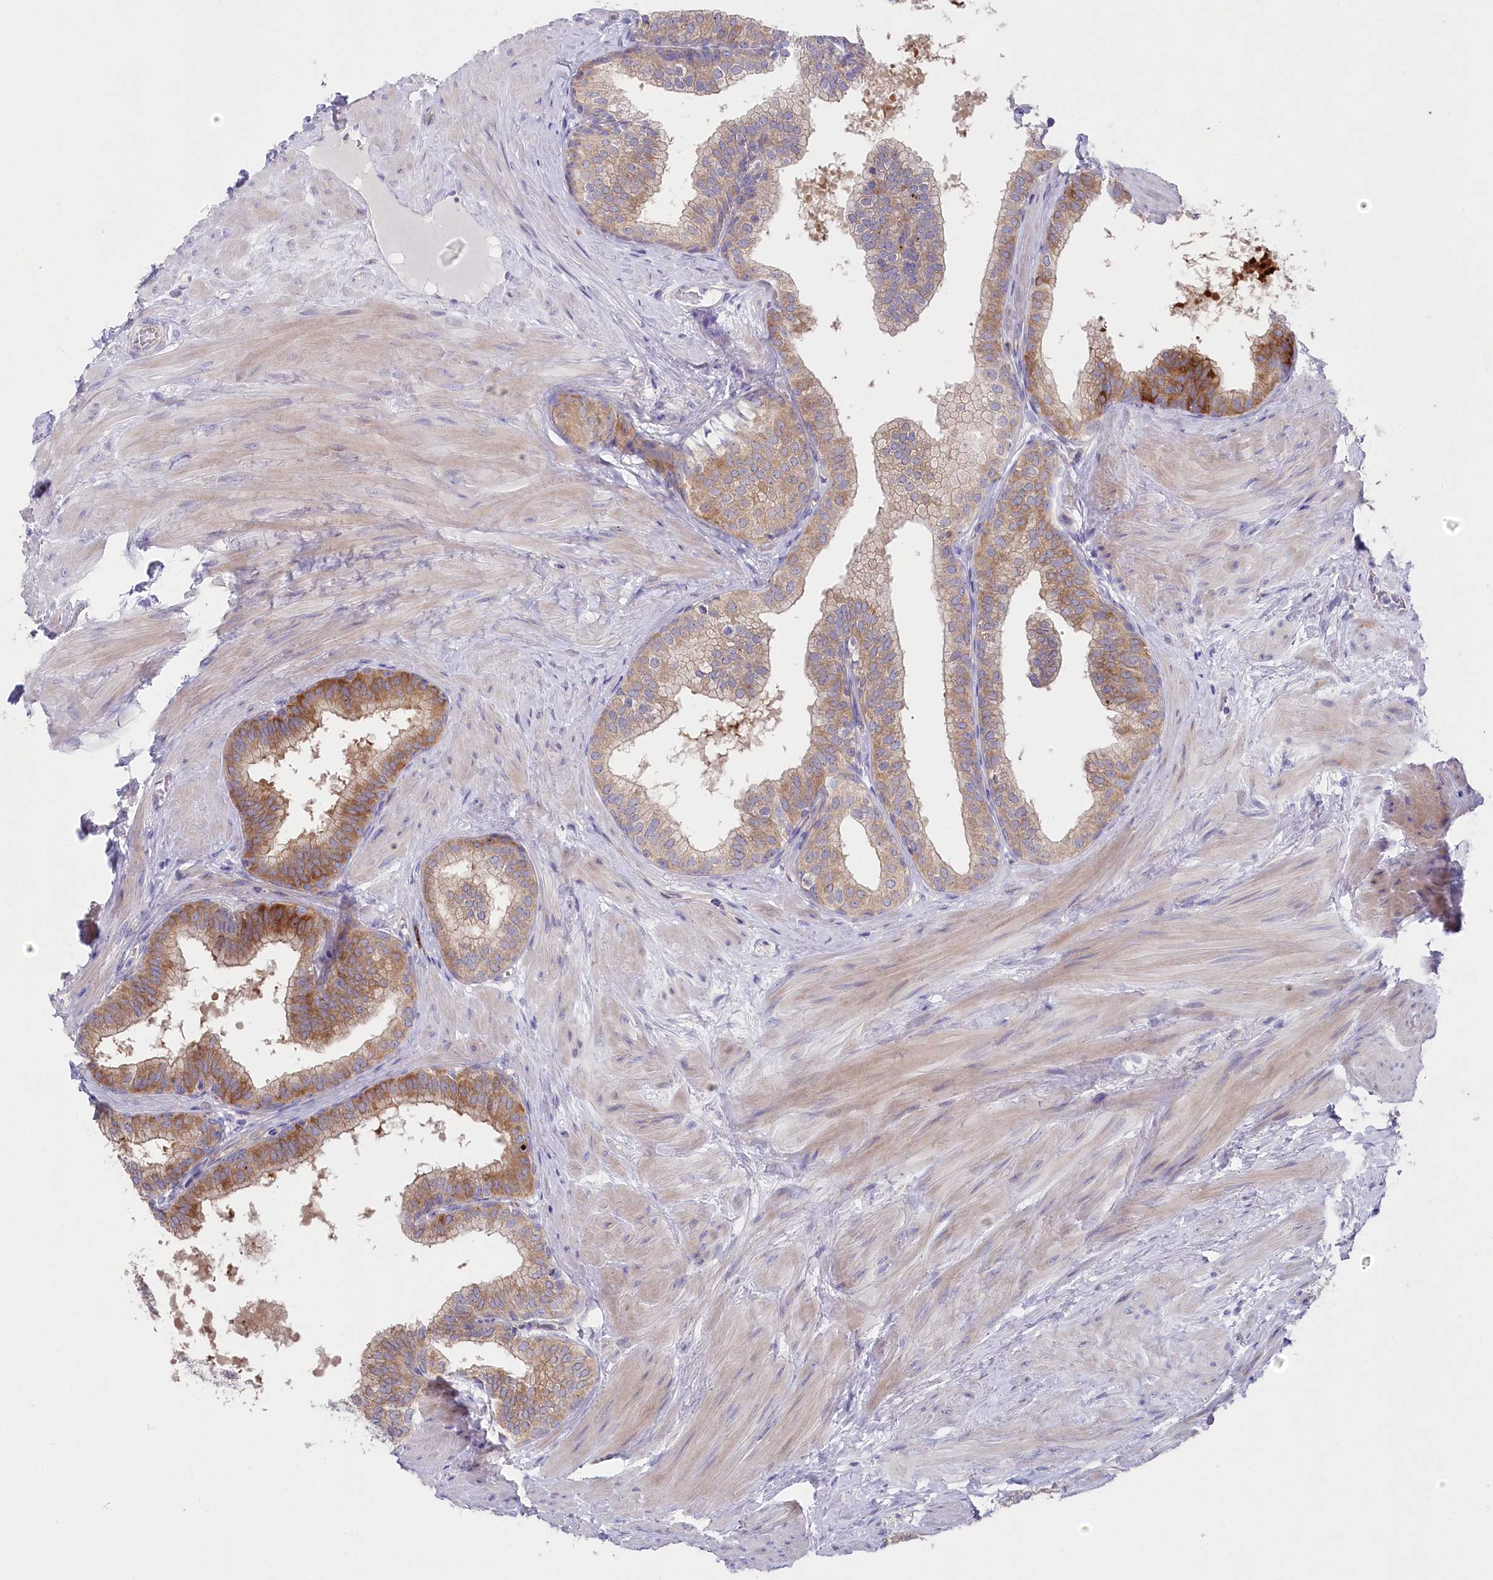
{"staining": {"intensity": "moderate", "quantity": "25%-75%", "location": "cytoplasmic/membranous"}, "tissue": "prostate", "cell_type": "Glandular cells", "image_type": "normal", "snomed": [{"axis": "morphology", "description": "Normal tissue, NOS"}, {"axis": "topography", "description": "Prostate"}], "caption": "DAB immunohistochemical staining of benign prostate exhibits moderate cytoplasmic/membranous protein positivity in about 25%-75% of glandular cells.", "gene": "POGLUT1", "patient": {"sex": "male", "age": 60}}